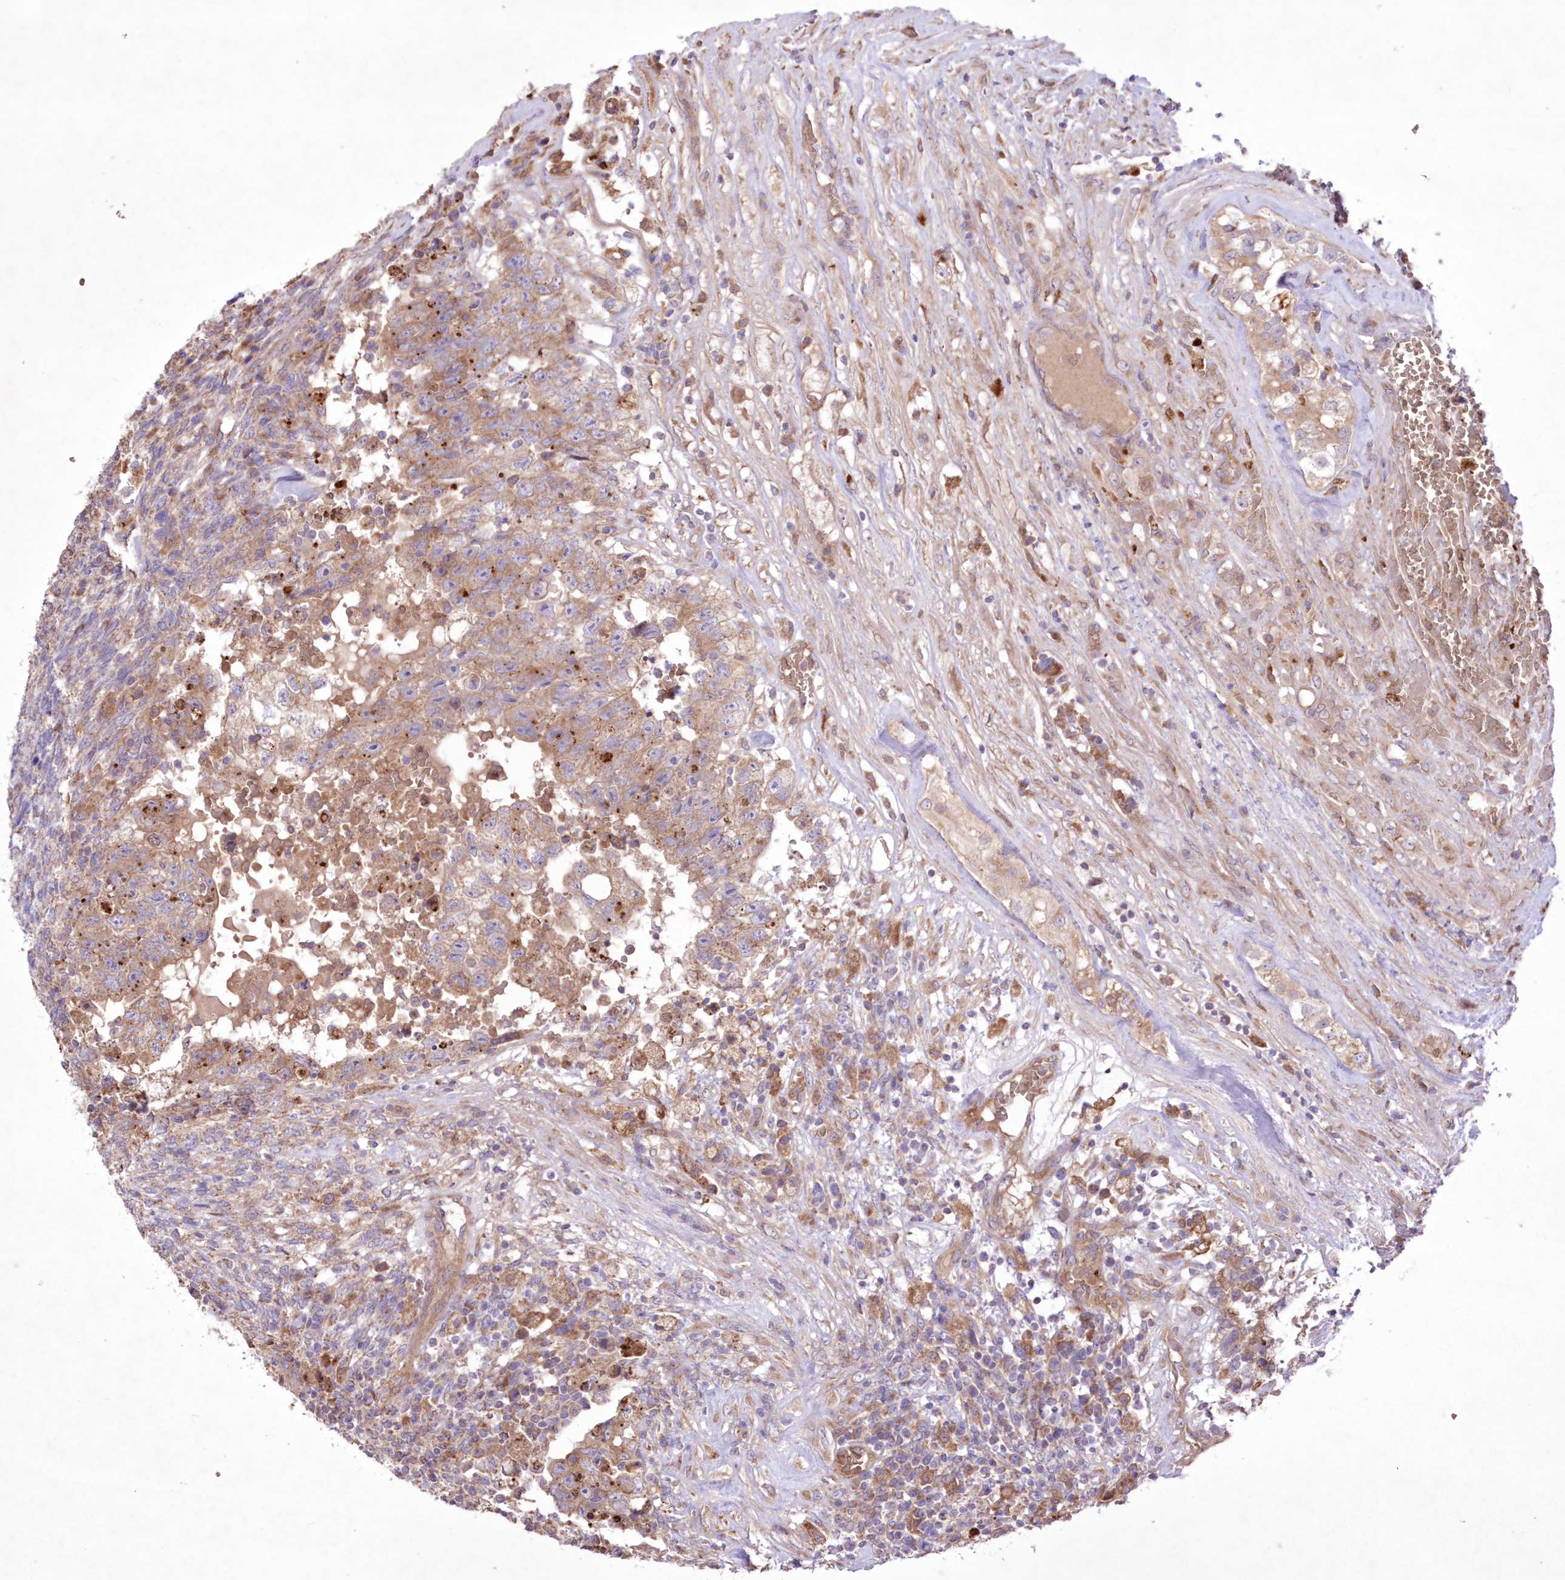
{"staining": {"intensity": "moderate", "quantity": ">75%", "location": "cytoplasmic/membranous"}, "tissue": "testis cancer", "cell_type": "Tumor cells", "image_type": "cancer", "snomed": [{"axis": "morphology", "description": "Carcinoma, Embryonal, NOS"}, {"axis": "topography", "description": "Testis"}], "caption": "A brown stain labels moderate cytoplasmic/membranous expression of a protein in testis cancer (embryonal carcinoma) tumor cells.", "gene": "FCHO2", "patient": {"sex": "male", "age": 36}}